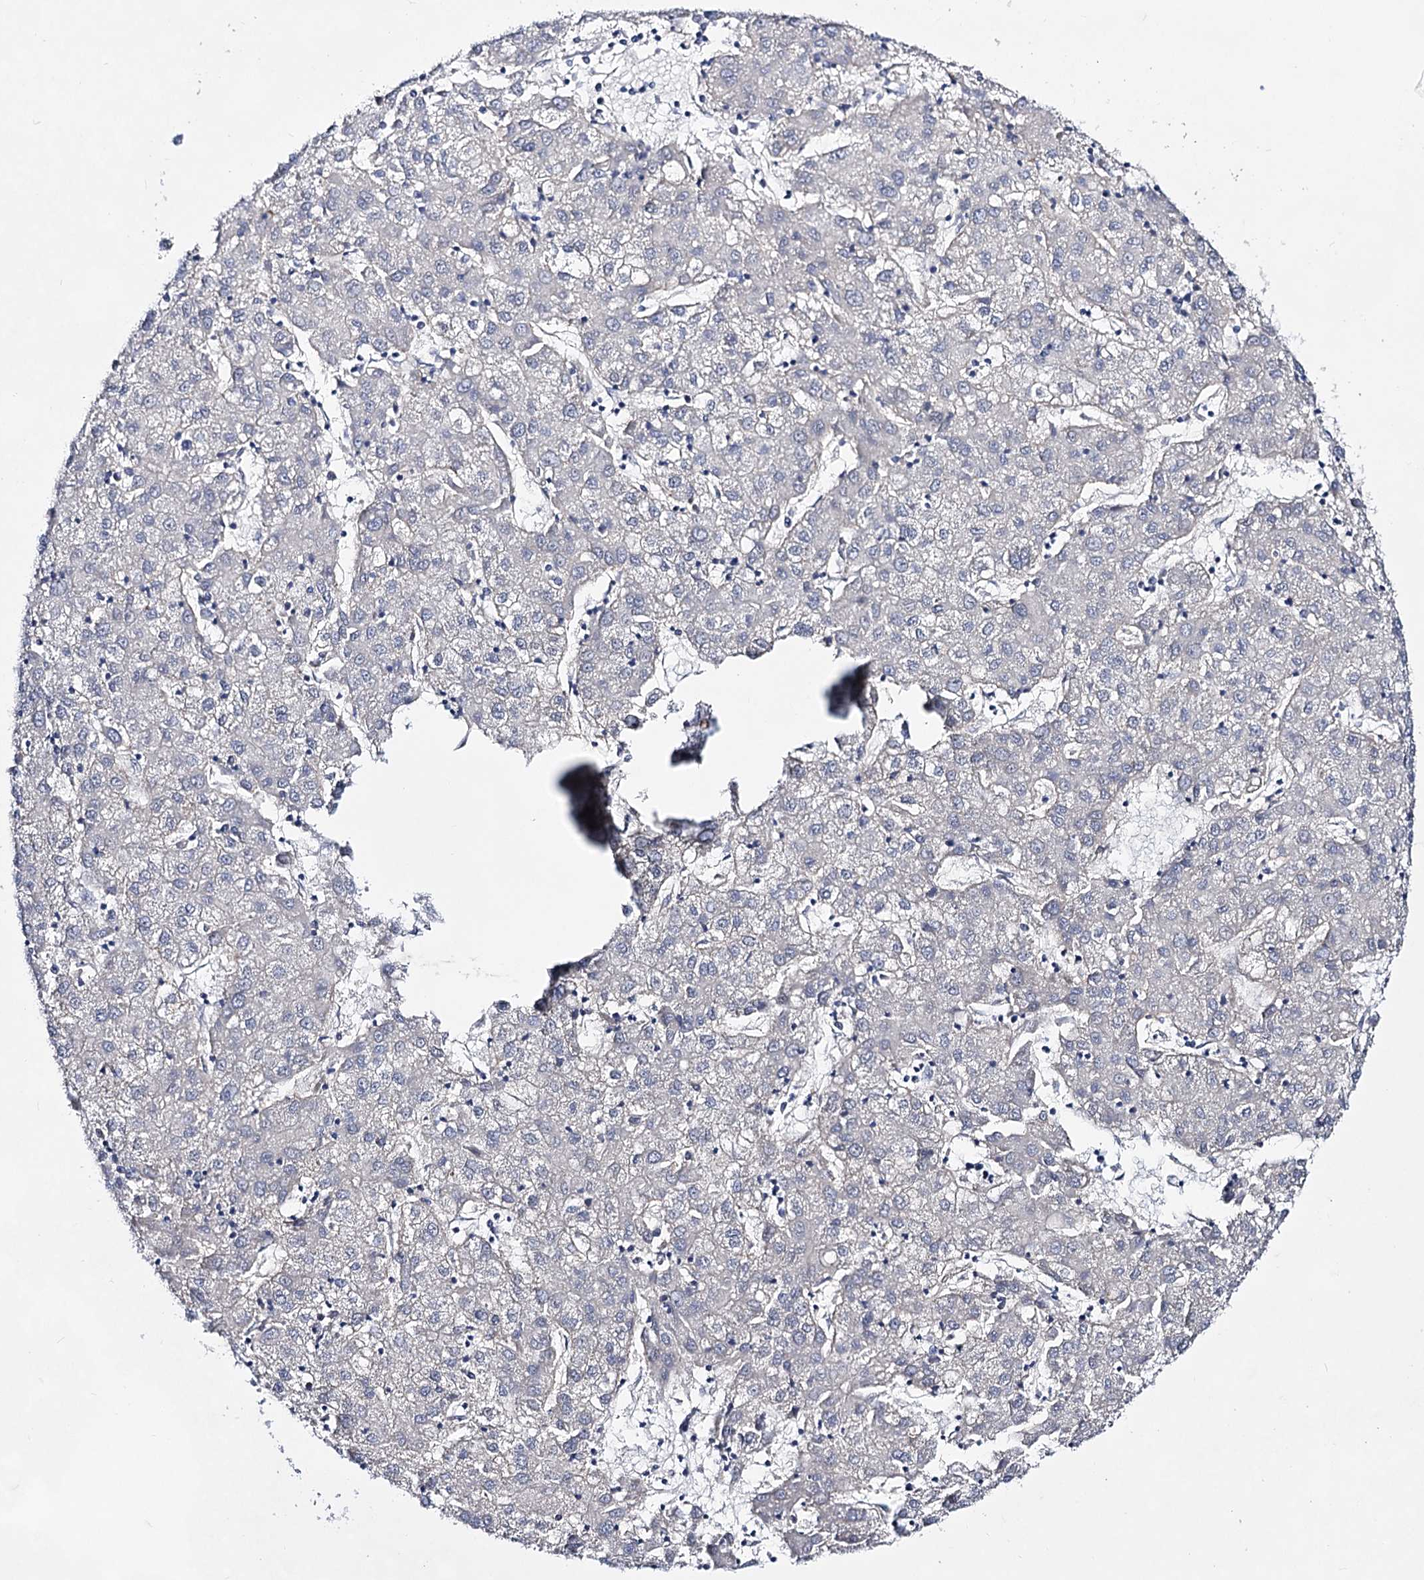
{"staining": {"intensity": "negative", "quantity": "none", "location": "none"}, "tissue": "liver cancer", "cell_type": "Tumor cells", "image_type": "cancer", "snomed": [{"axis": "morphology", "description": "Carcinoma, Hepatocellular, NOS"}, {"axis": "topography", "description": "Liver"}], "caption": "Micrograph shows no protein expression in tumor cells of liver cancer tissue.", "gene": "PLIN1", "patient": {"sex": "male", "age": 72}}